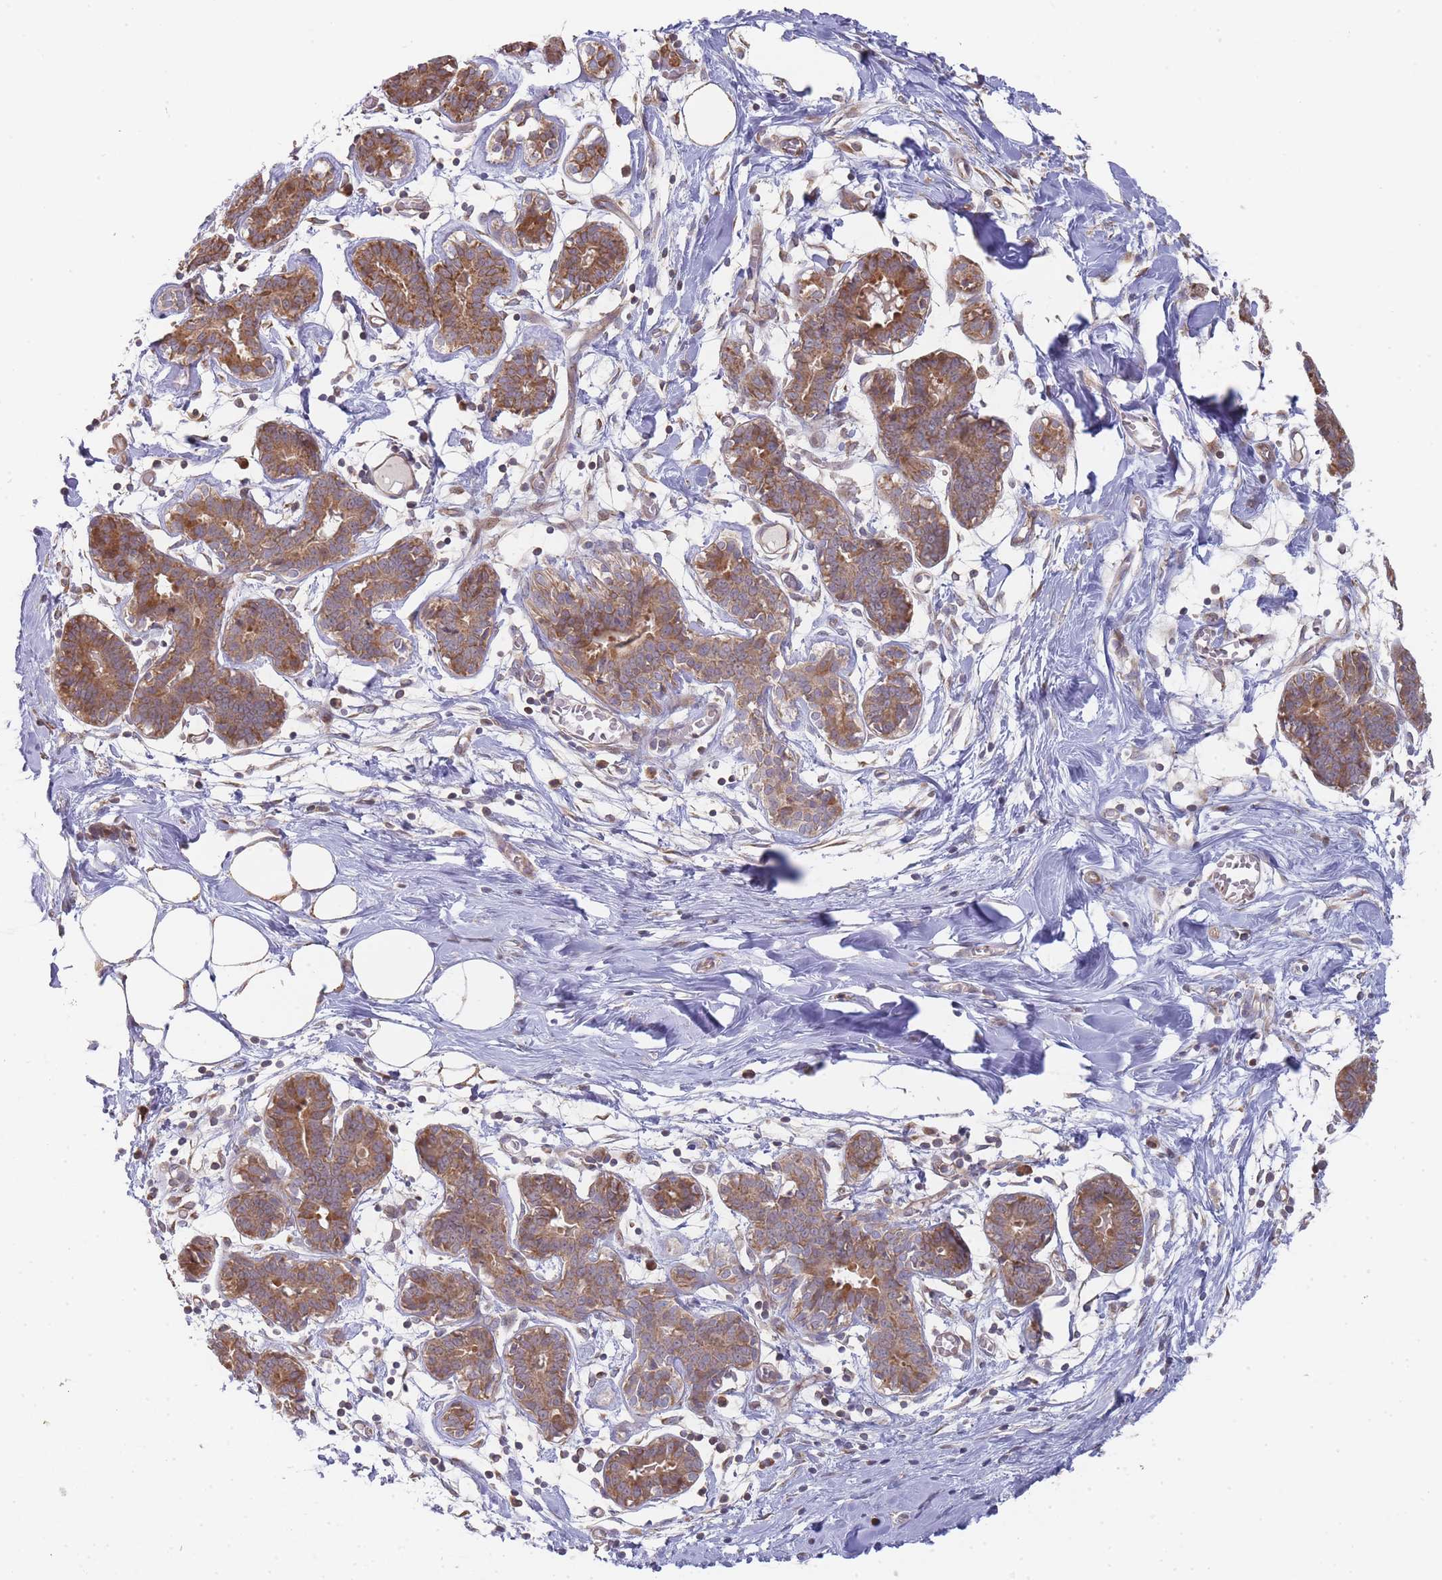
{"staining": {"intensity": "negative", "quantity": "none", "location": "none"}, "tissue": "breast", "cell_type": "Adipocytes", "image_type": "normal", "snomed": [{"axis": "morphology", "description": "Normal tissue, NOS"}, {"axis": "topography", "description": "Breast"}], "caption": "Immunohistochemistry of normal breast exhibits no positivity in adipocytes.", "gene": "TRIM26", "patient": {"sex": "female", "age": 27}}